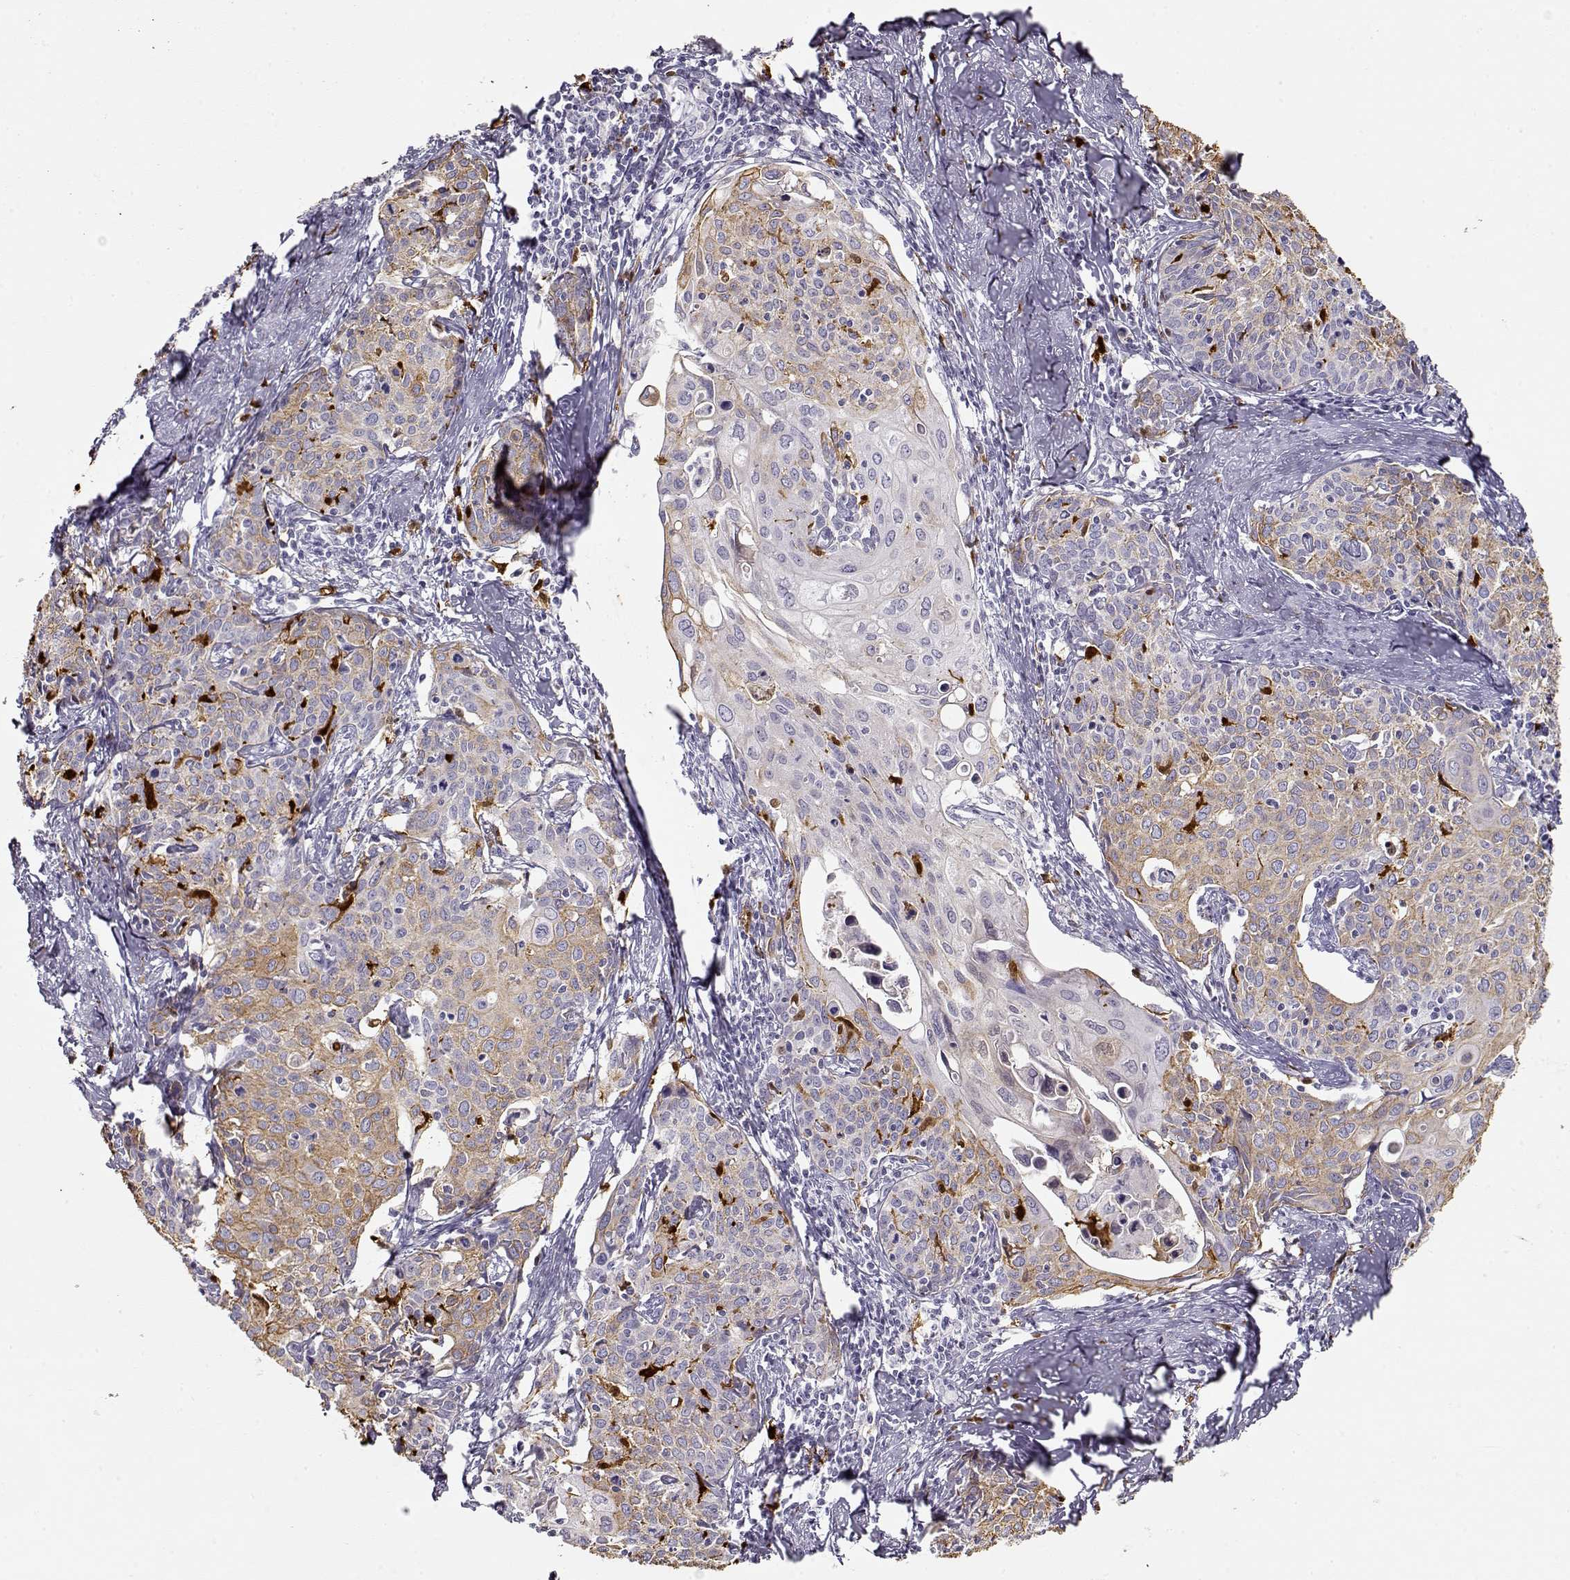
{"staining": {"intensity": "weak", "quantity": "<25%", "location": "cytoplasmic/membranous"}, "tissue": "cervical cancer", "cell_type": "Tumor cells", "image_type": "cancer", "snomed": [{"axis": "morphology", "description": "Squamous cell carcinoma, NOS"}, {"axis": "topography", "description": "Cervix"}], "caption": "Cervical cancer was stained to show a protein in brown. There is no significant positivity in tumor cells.", "gene": "S100B", "patient": {"sex": "female", "age": 62}}